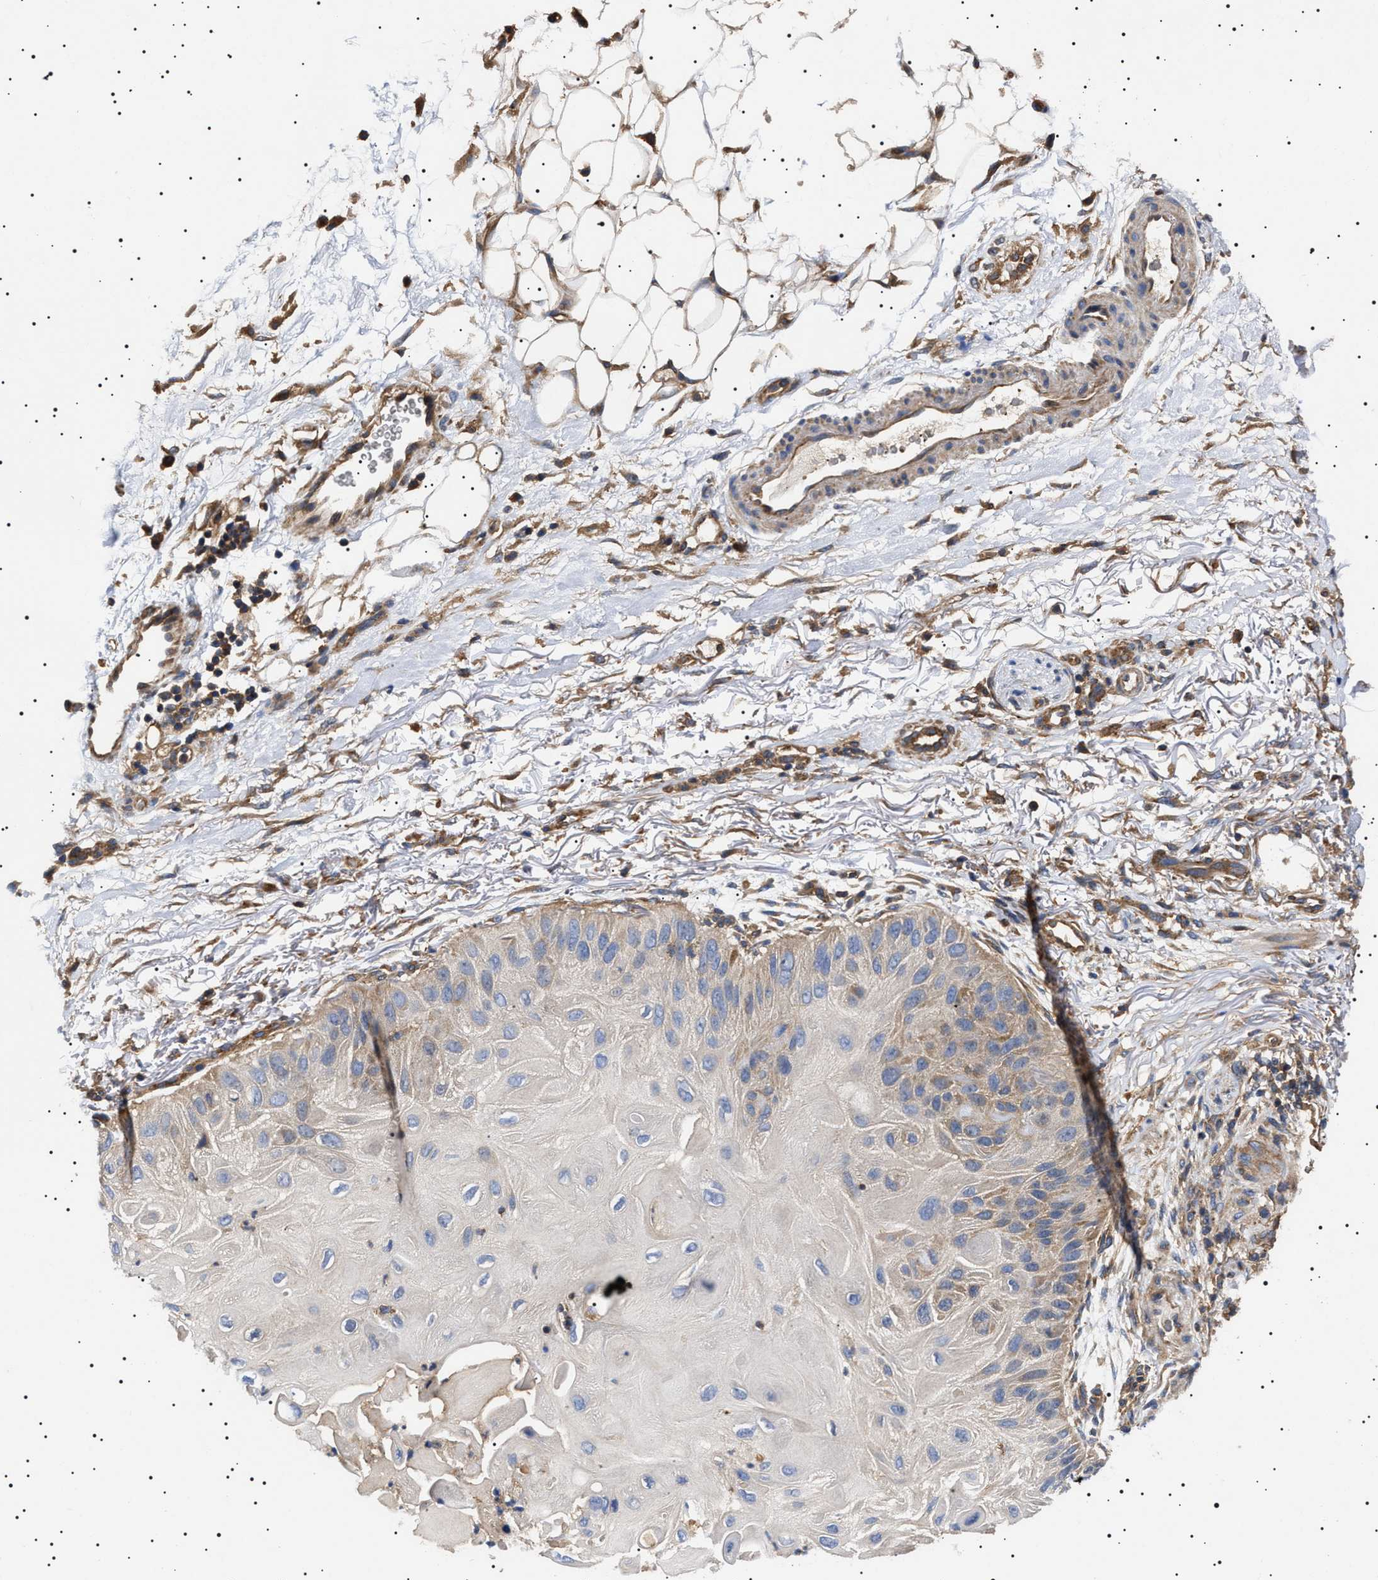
{"staining": {"intensity": "negative", "quantity": "none", "location": "none"}, "tissue": "skin cancer", "cell_type": "Tumor cells", "image_type": "cancer", "snomed": [{"axis": "morphology", "description": "Squamous cell carcinoma, NOS"}, {"axis": "topography", "description": "Skin"}], "caption": "Immunohistochemical staining of squamous cell carcinoma (skin) demonstrates no significant staining in tumor cells. (Stains: DAB (3,3'-diaminobenzidine) IHC with hematoxylin counter stain, Microscopy: brightfield microscopy at high magnification).", "gene": "TPP2", "patient": {"sex": "female", "age": 77}}